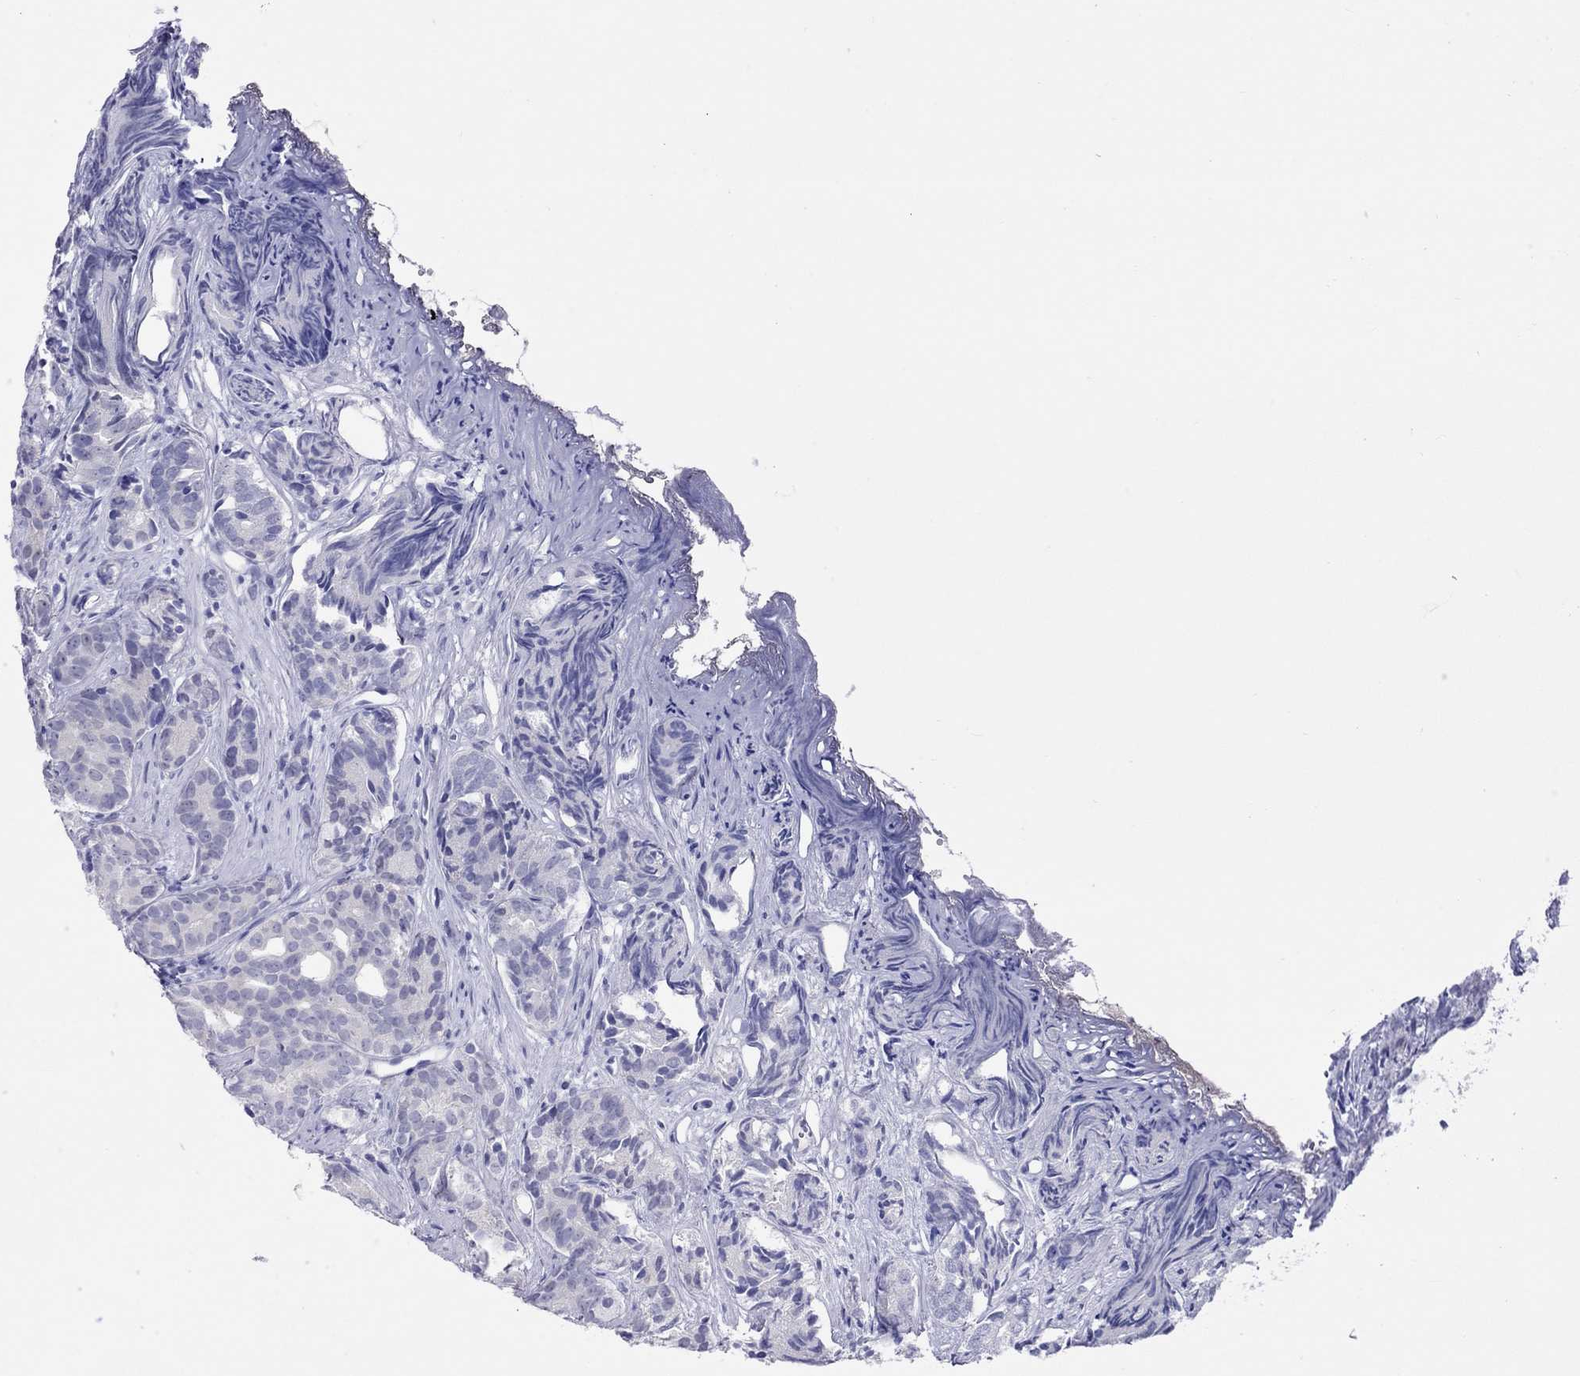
{"staining": {"intensity": "negative", "quantity": "none", "location": "none"}, "tissue": "prostate cancer", "cell_type": "Tumor cells", "image_type": "cancer", "snomed": [{"axis": "morphology", "description": "Adenocarcinoma, High grade"}, {"axis": "topography", "description": "Prostate"}], "caption": "Histopathology image shows no protein staining in tumor cells of prostate cancer (adenocarcinoma (high-grade)) tissue. (DAB (3,3'-diaminobenzidine) immunohistochemistry visualized using brightfield microscopy, high magnification).", "gene": "CHRNB3", "patient": {"sex": "male", "age": 84}}